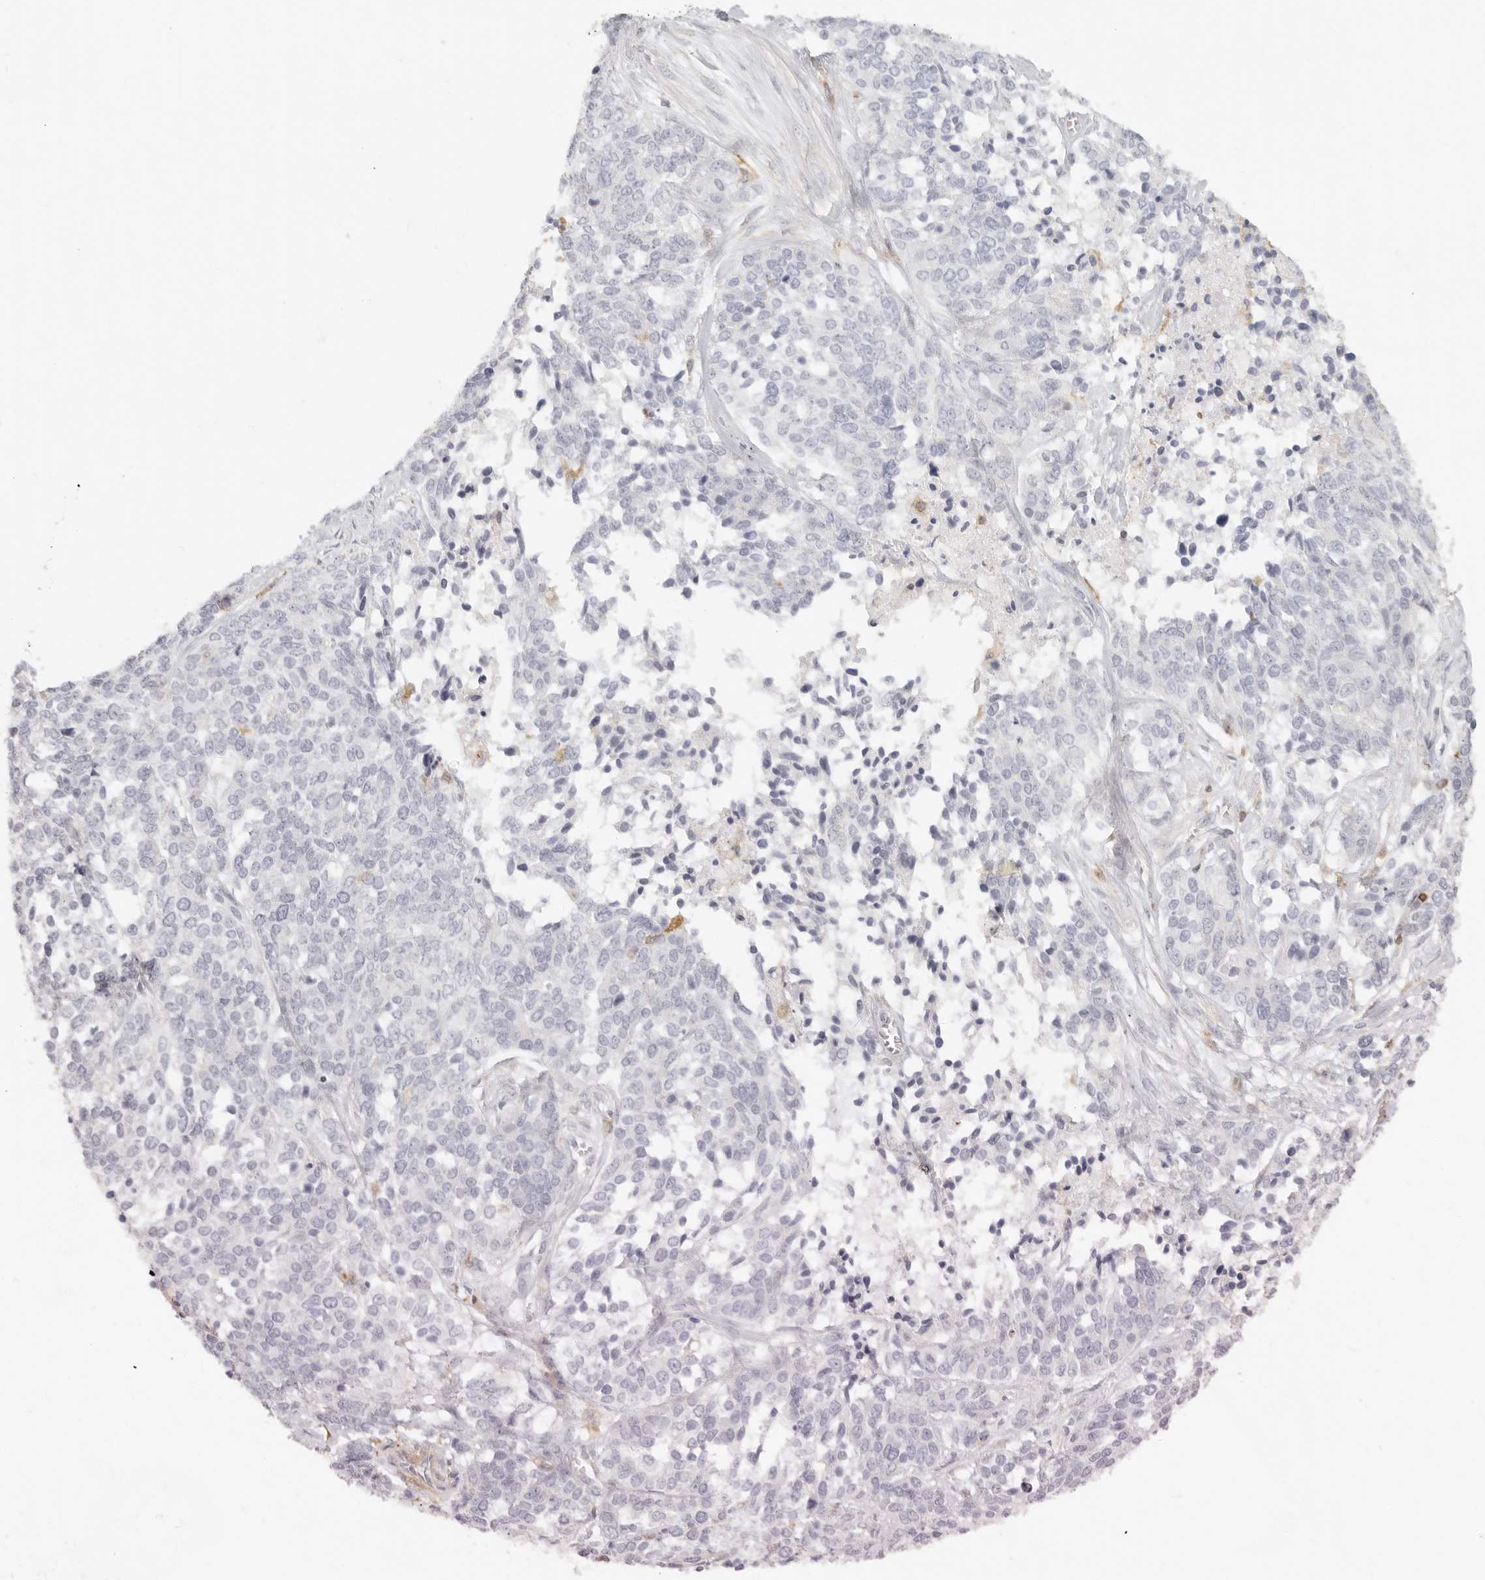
{"staining": {"intensity": "negative", "quantity": "none", "location": "none"}, "tissue": "ovarian cancer", "cell_type": "Tumor cells", "image_type": "cancer", "snomed": [{"axis": "morphology", "description": "Cystadenocarcinoma, serous, NOS"}, {"axis": "topography", "description": "Ovary"}], "caption": "This photomicrograph is of ovarian cancer stained with IHC to label a protein in brown with the nuclei are counter-stained blue. There is no staining in tumor cells. (DAB immunohistochemistry (IHC), high magnification).", "gene": "NIBAN1", "patient": {"sex": "female", "age": 44}}